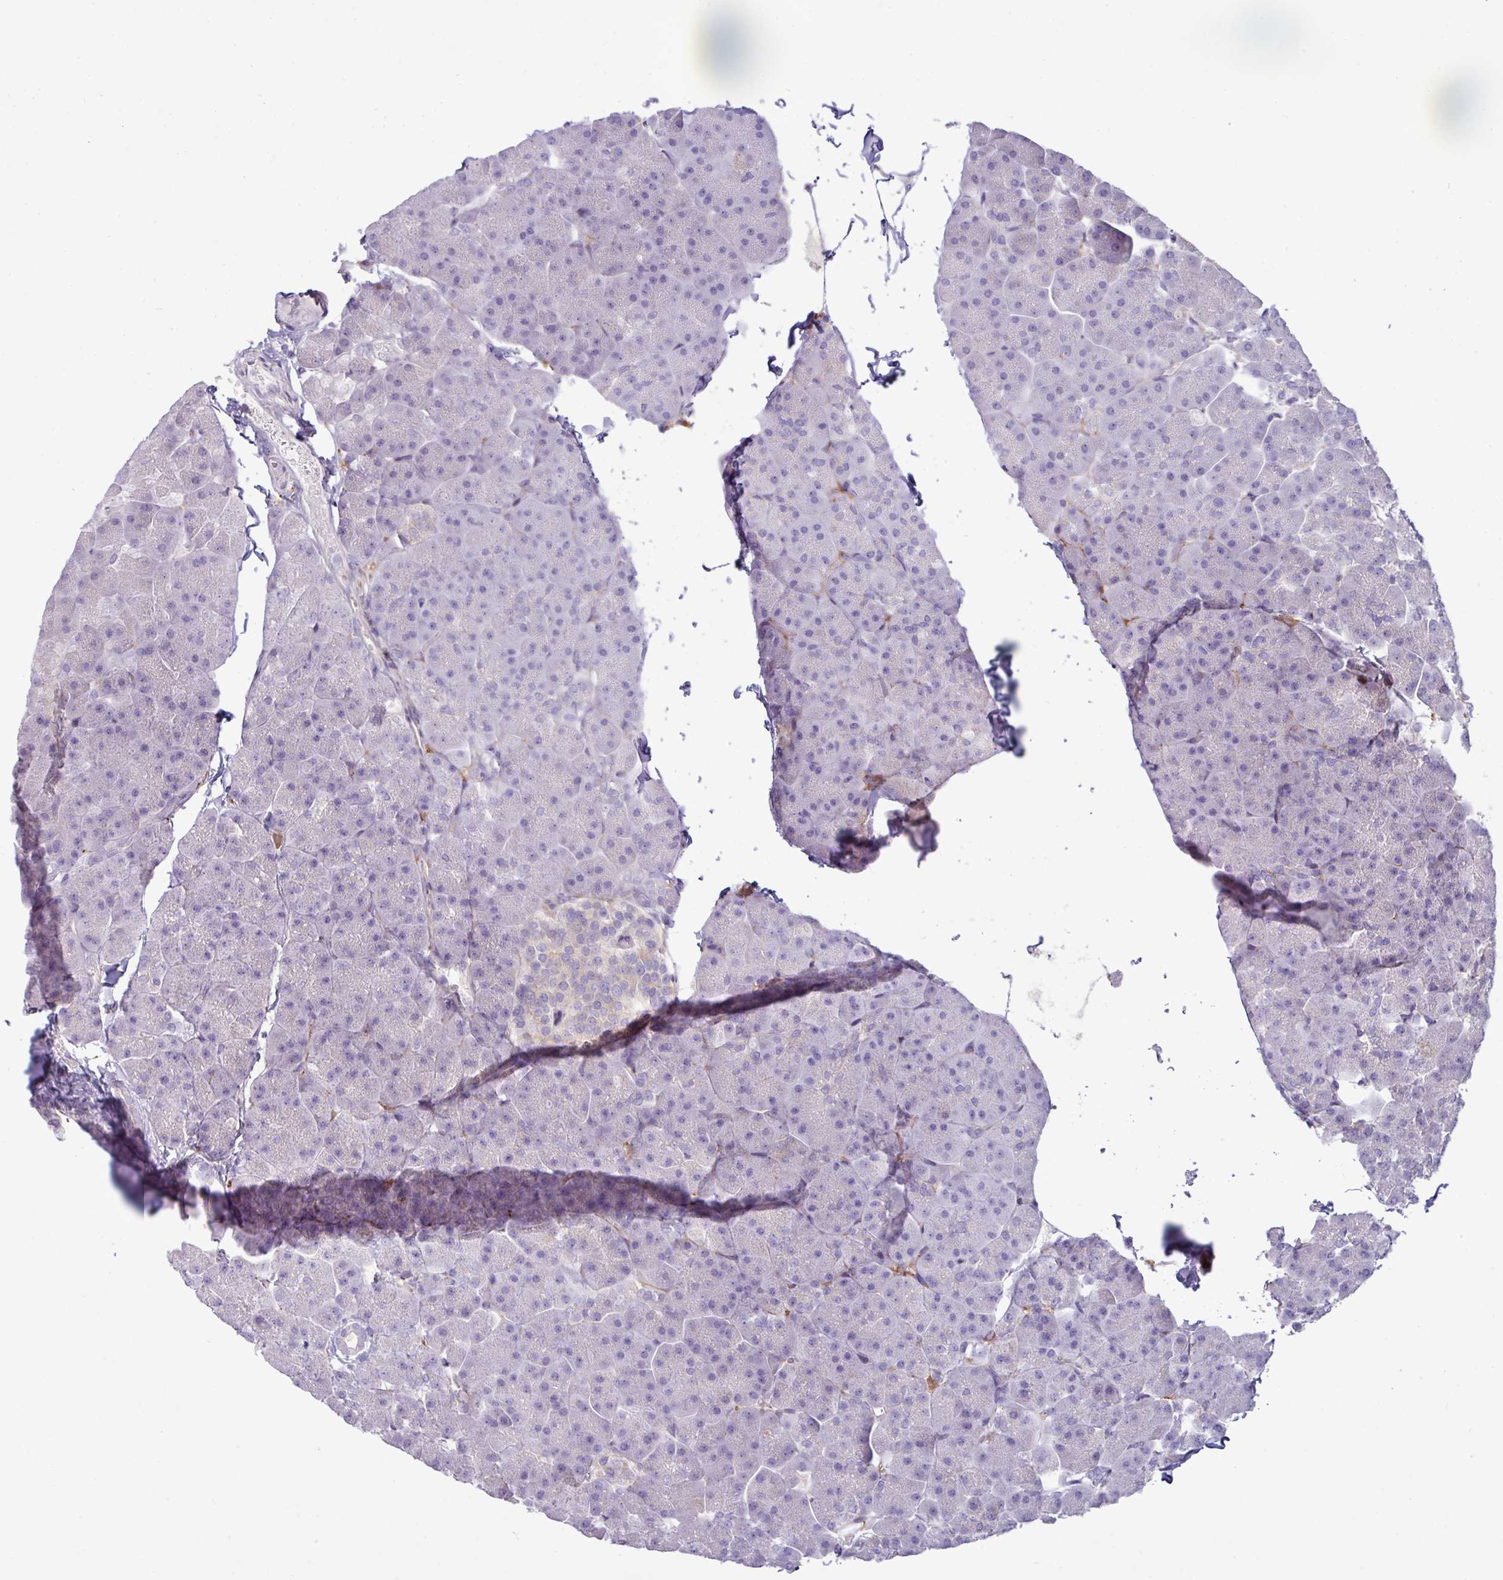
{"staining": {"intensity": "negative", "quantity": "none", "location": "none"}, "tissue": "pancreas", "cell_type": "Exocrine glandular cells", "image_type": "normal", "snomed": [{"axis": "morphology", "description": "Normal tissue, NOS"}, {"axis": "topography", "description": "Pancreas"}], "caption": "DAB immunohistochemical staining of unremarkable pancreas exhibits no significant positivity in exocrine glandular cells.", "gene": "KIRREL3", "patient": {"sex": "male", "age": 35}}